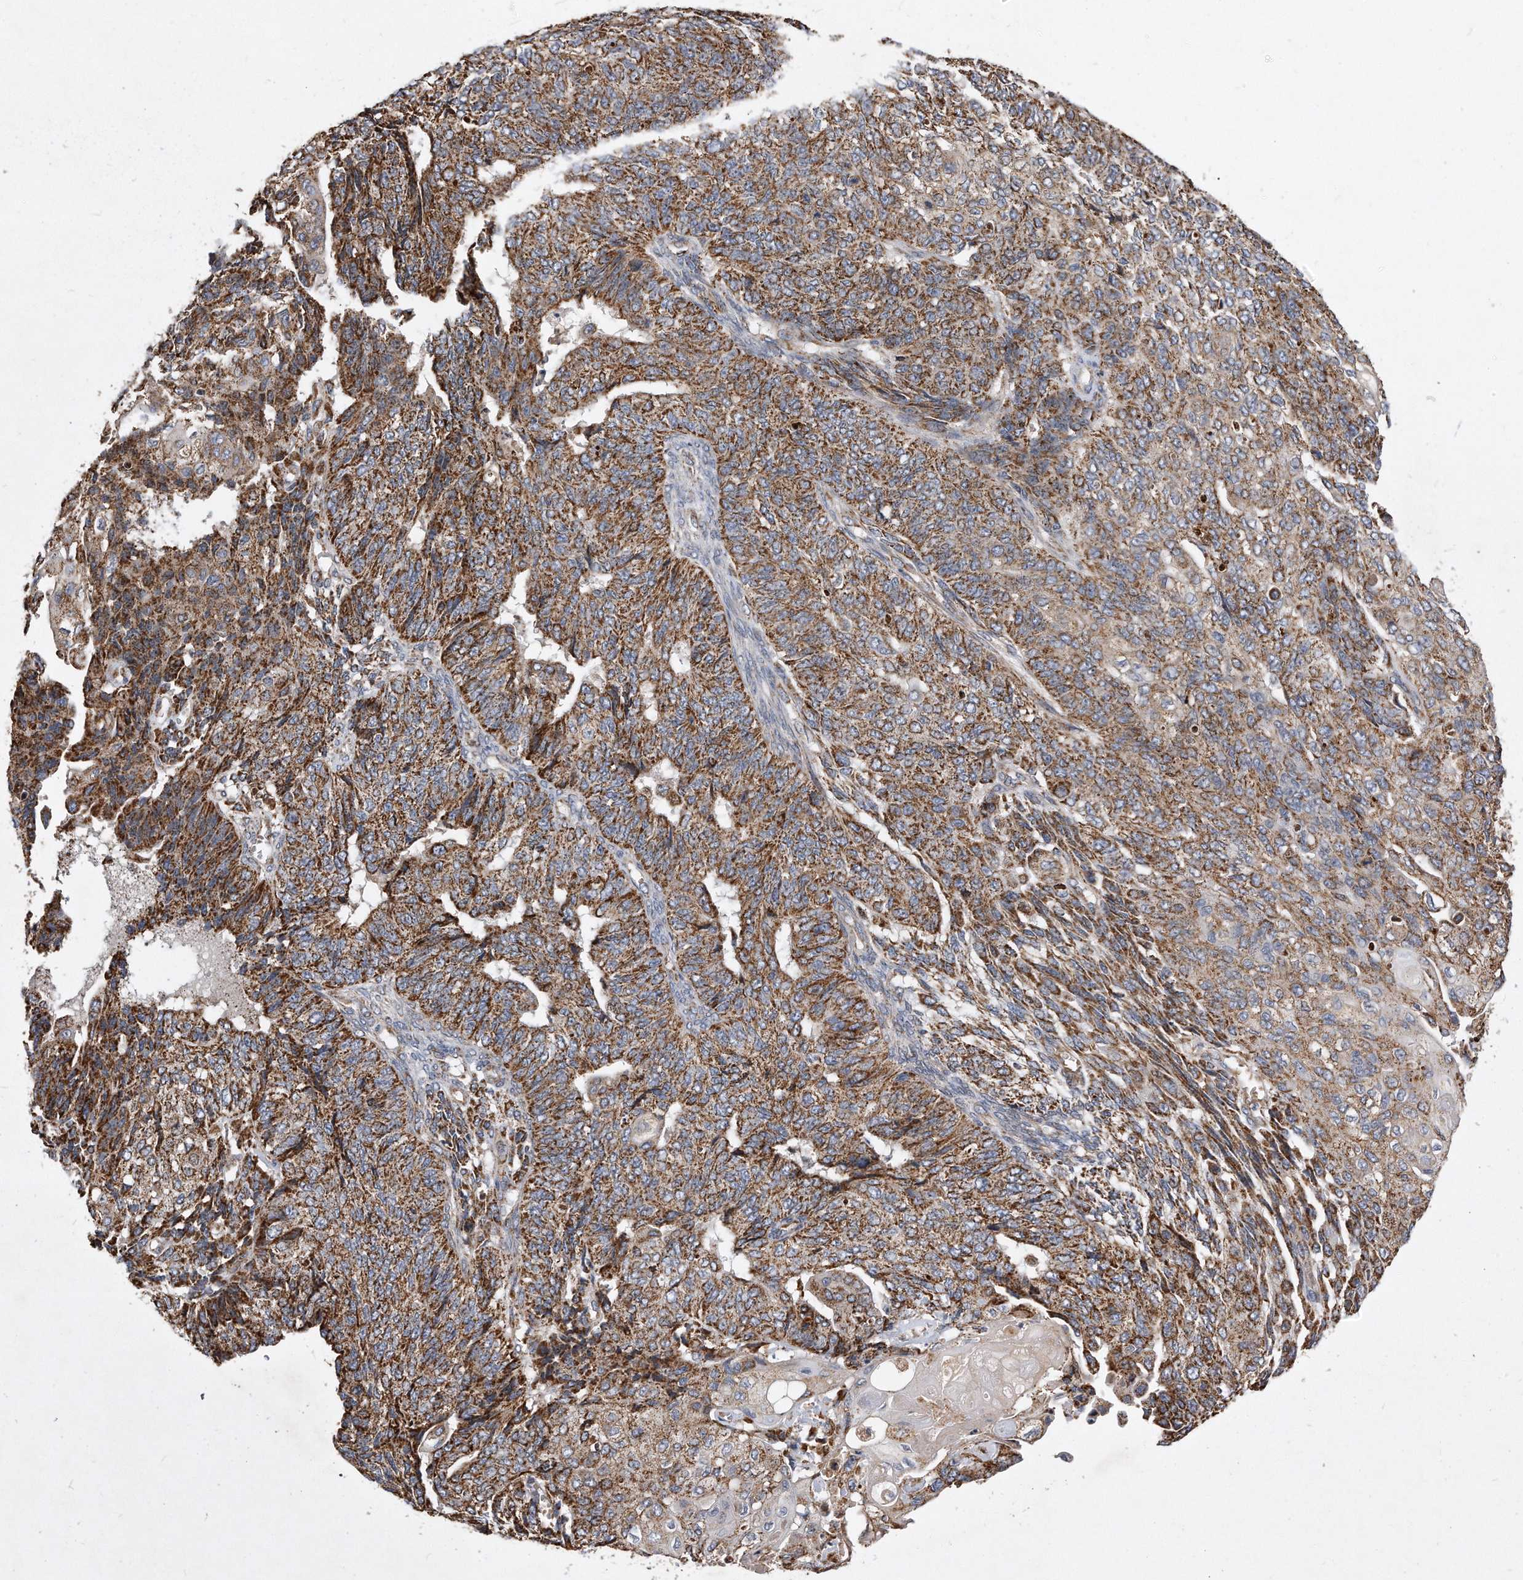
{"staining": {"intensity": "moderate", "quantity": ">75%", "location": "cytoplasmic/membranous"}, "tissue": "endometrial cancer", "cell_type": "Tumor cells", "image_type": "cancer", "snomed": [{"axis": "morphology", "description": "Adenocarcinoma, NOS"}, {"axis": "topography", "description": "Endometrium"}], "caption": "Immunohistochemical staining of human endometrial cancer (adenocarcinoma) exhibits medium levels of moderate cytoplasmic/membranous protein staining in approximately >75% of tumor cells.", "gene": "PPP5C", "patient": {"sex": "female", "age": 32}}